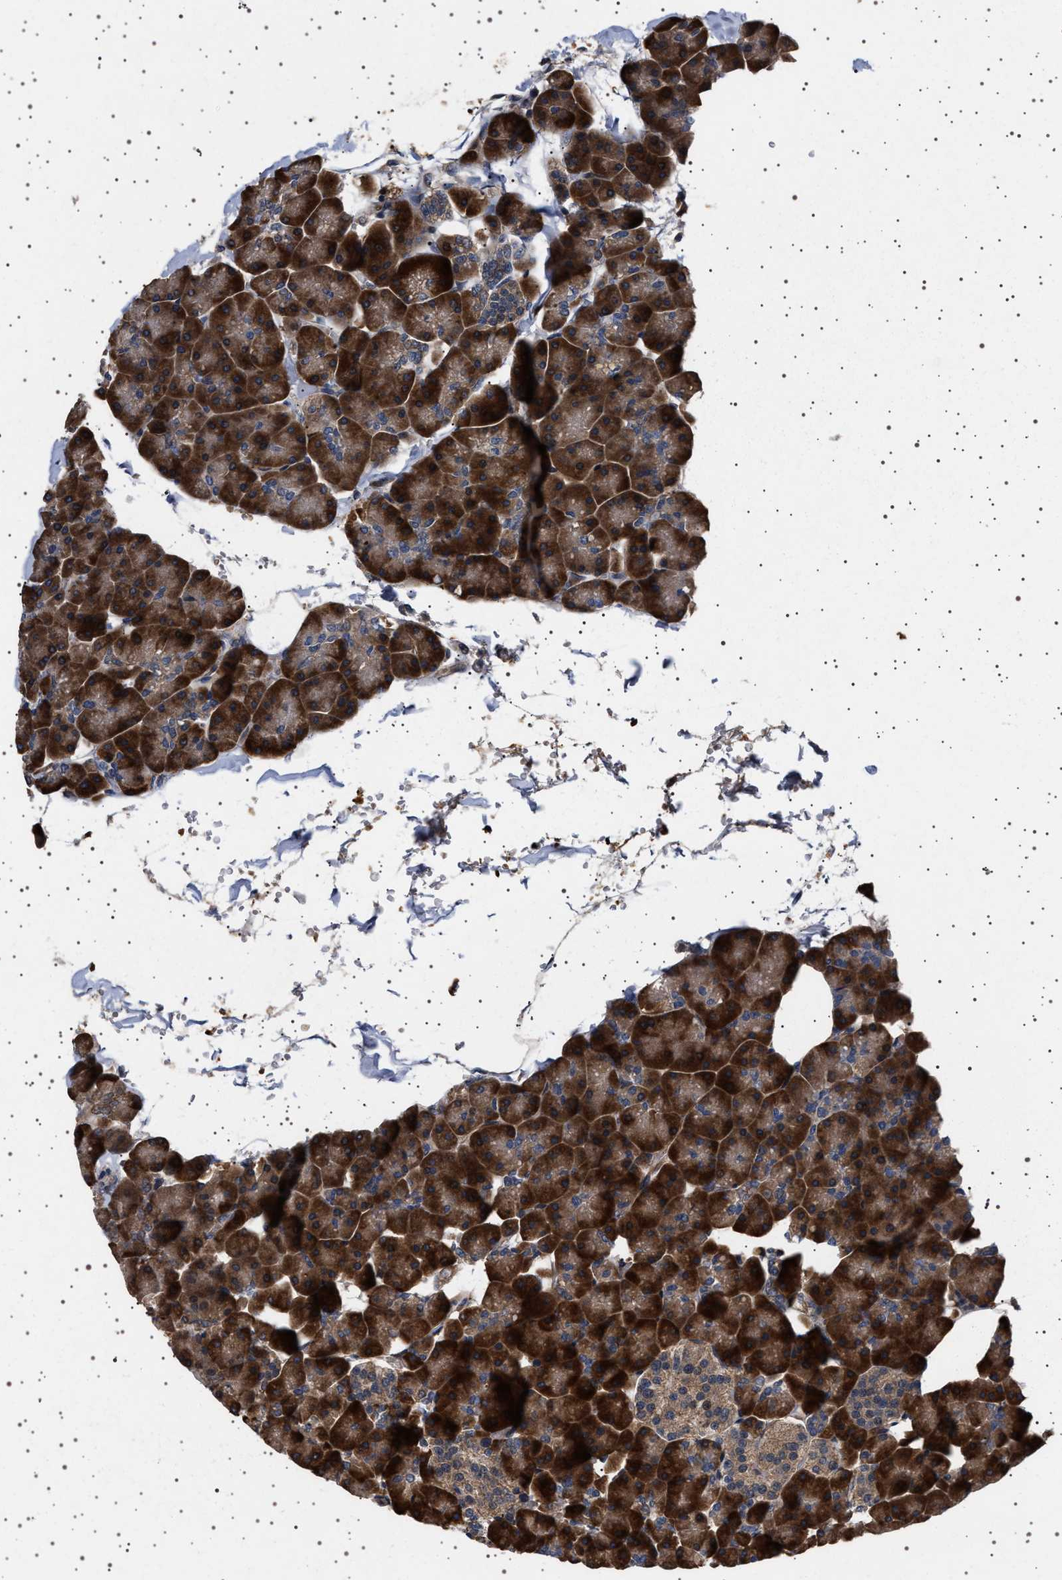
{"staining": {"intensity": "strong", "quantity": ">75%", "location": "cytoplasmic/membranous"}, "tissue": "pancreas", "cell_type": "Exocrine glandular cells", "image_type": "normal", "snomed": [{"axis": "morphology", "description": "Normal tissue, NOS"}, {"axis": "topography", "description": "Pancreas"}], "caption": "Brown immunohistochemical staining in normal pancreas demonstrates strong cytoplasmic/membranous positivity in about >75% of exocrine glandular cells.", "gene": "FICD", "patient": {"sex": "male", "age": 35}}